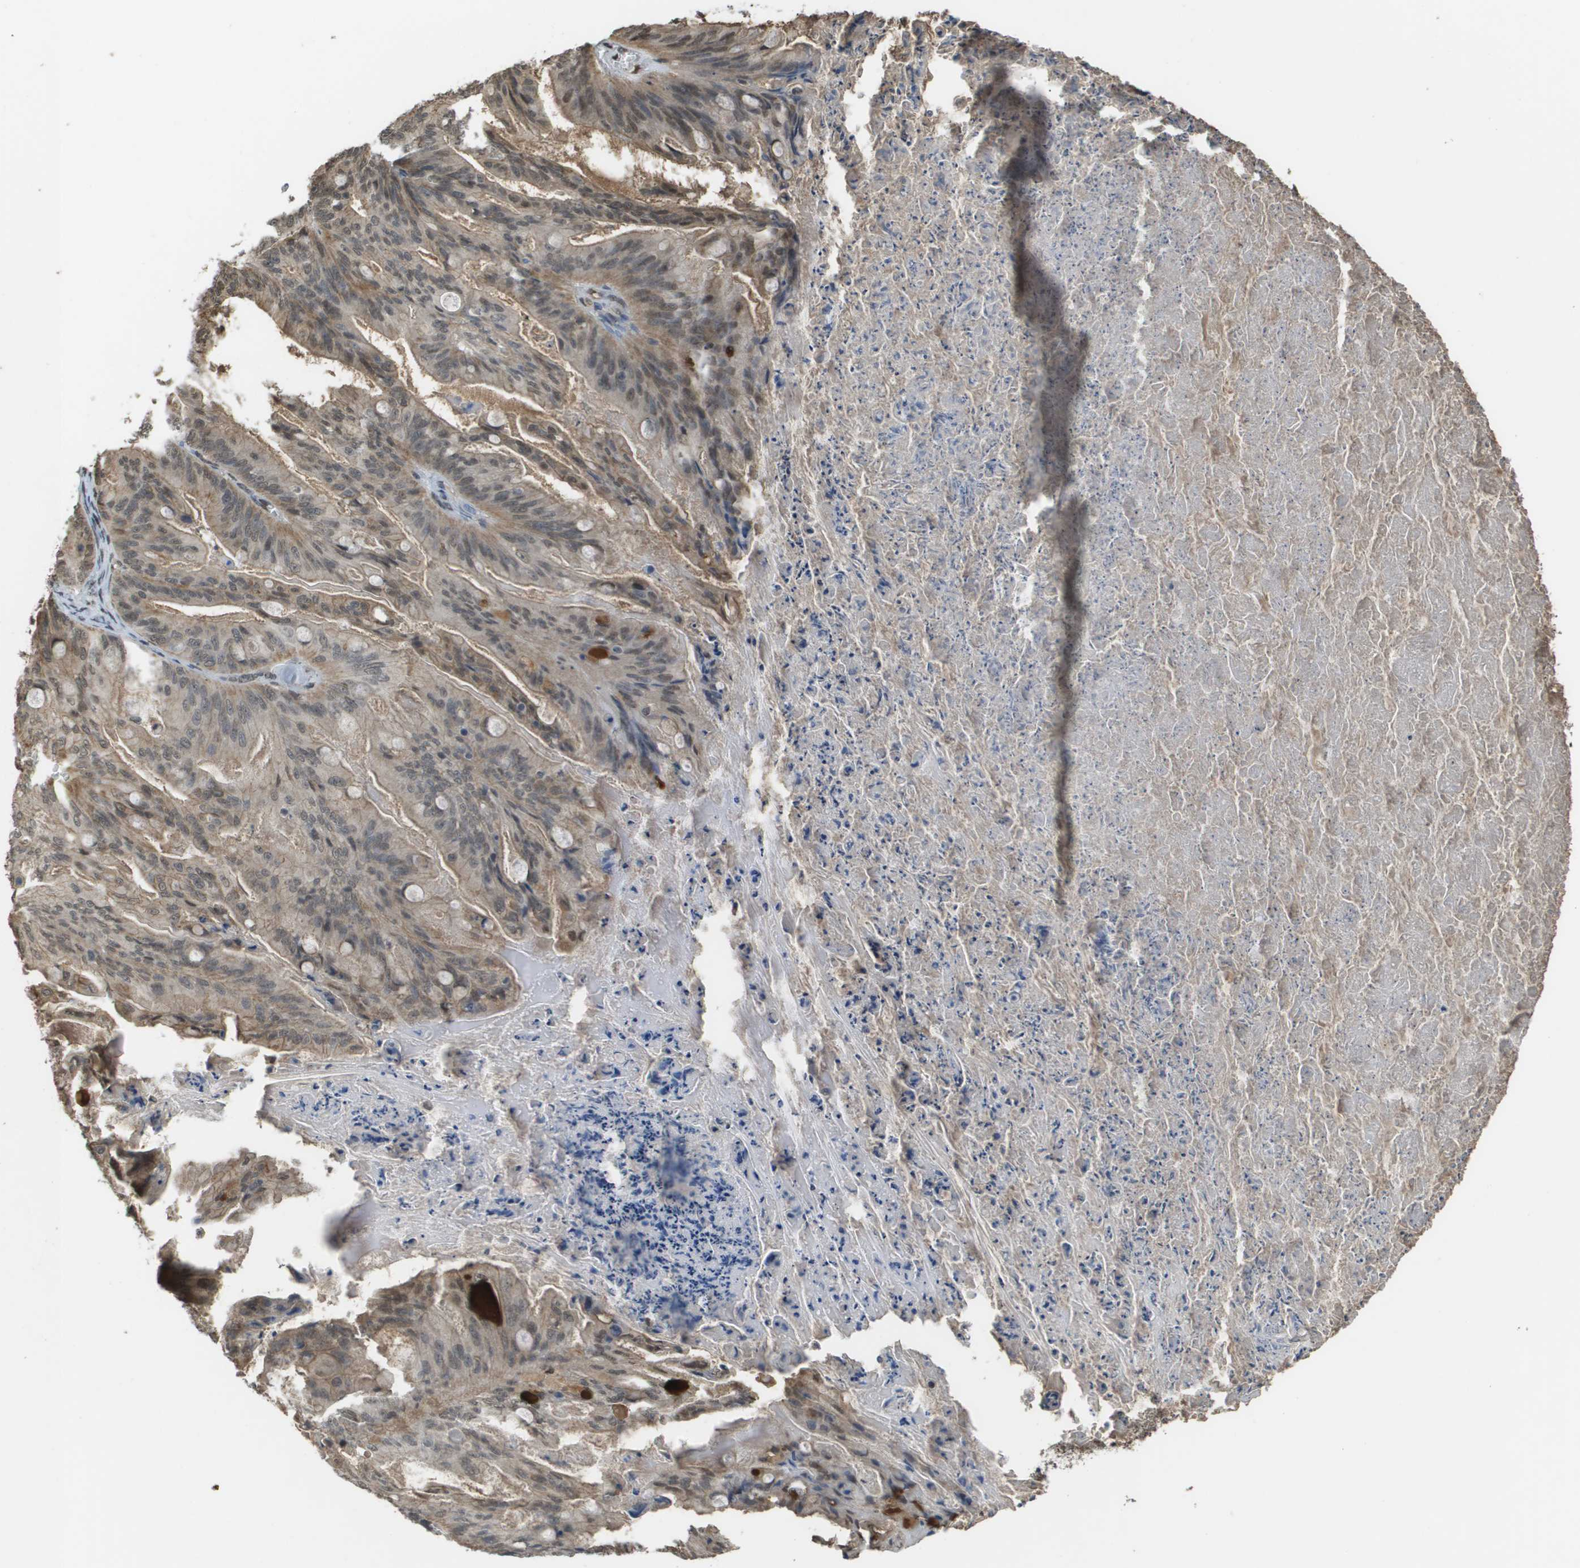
{"staining": {"intensity": "weak", "quantity": "25%-75%", "location": "cytoplasmic/membranous,nuclear"}, "tissue": "ovarian cancer", "cell_type": "Tumor cells", "image_type": "cancer", "snomed": [{"axis": "morphology", "description": "Cystadenocarcinoma, mucinous, NOS"}, {"axis": "topography", "description": "Ovary"}], "caption": "DAB (3,3'-diaminobenzidine) immunohistochemical staining of ovarian cancer reveals weak cytoplasmic/membranous and nuclear protein expression in about 25%-75% of tumor cells.", "gene": "NDRG2", "patient": {"sex": "female", "age": 37}}